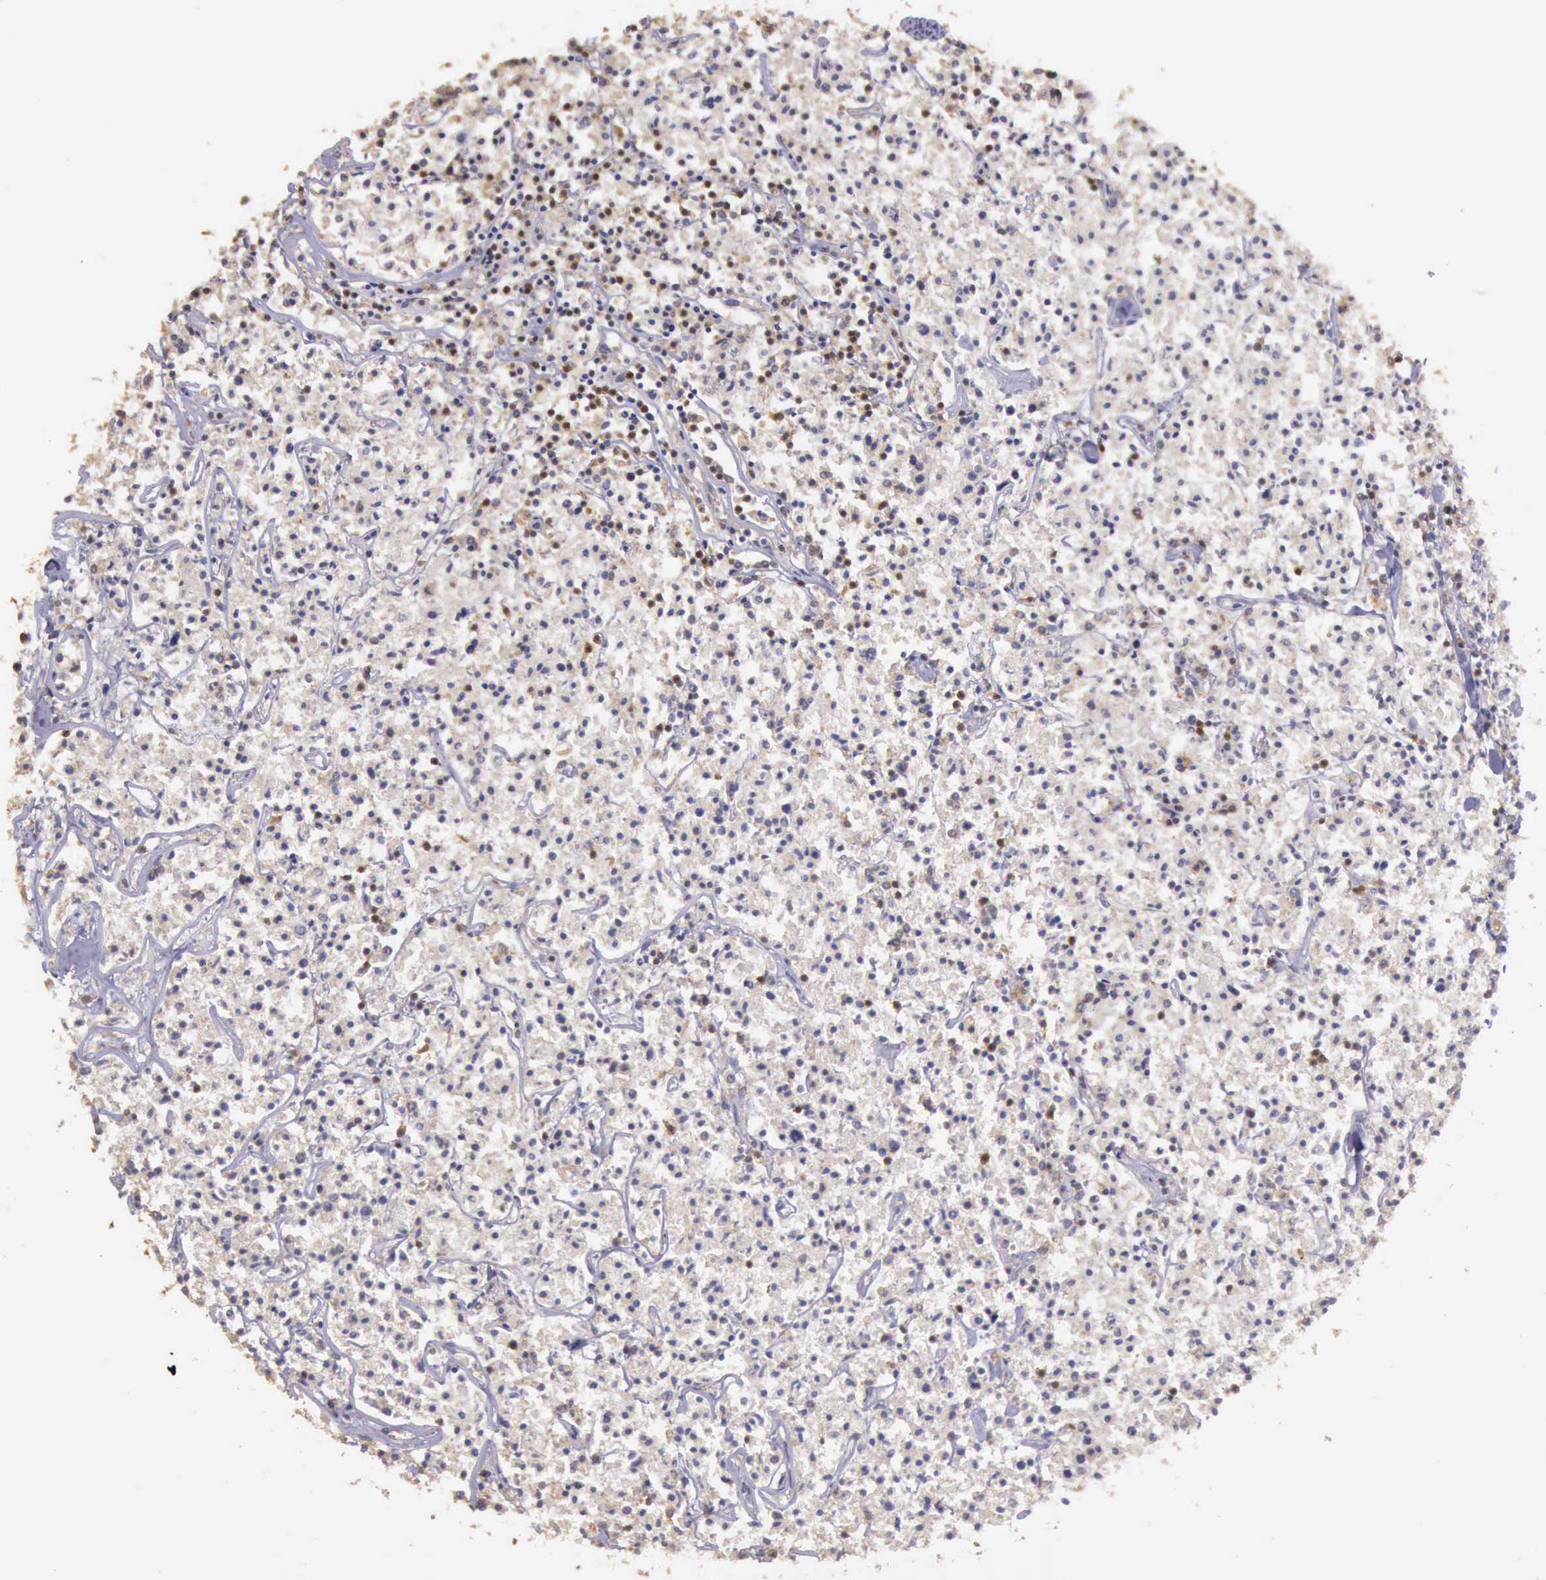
{"staining": {"intensity": "negative", "quantity": "none", "location": "none"}, "tissue": "lymphoma", "cell_type": "Tumor cells", "image_type": "cancer", "snomed": [{"axis": "morphology", "description": "Malignant lymphoma, non-Hodgkin's type, Low grade"}, {"axis": "topography", "description": "Small intestine"}], "caption": "IHC histopathology image of neoplastic tissue: lymphoma stained with DAB shows no significant protein staining in tumor cells.", "gene": "ARHGAP4", "patient": {"sex": "female", "age": 59}}